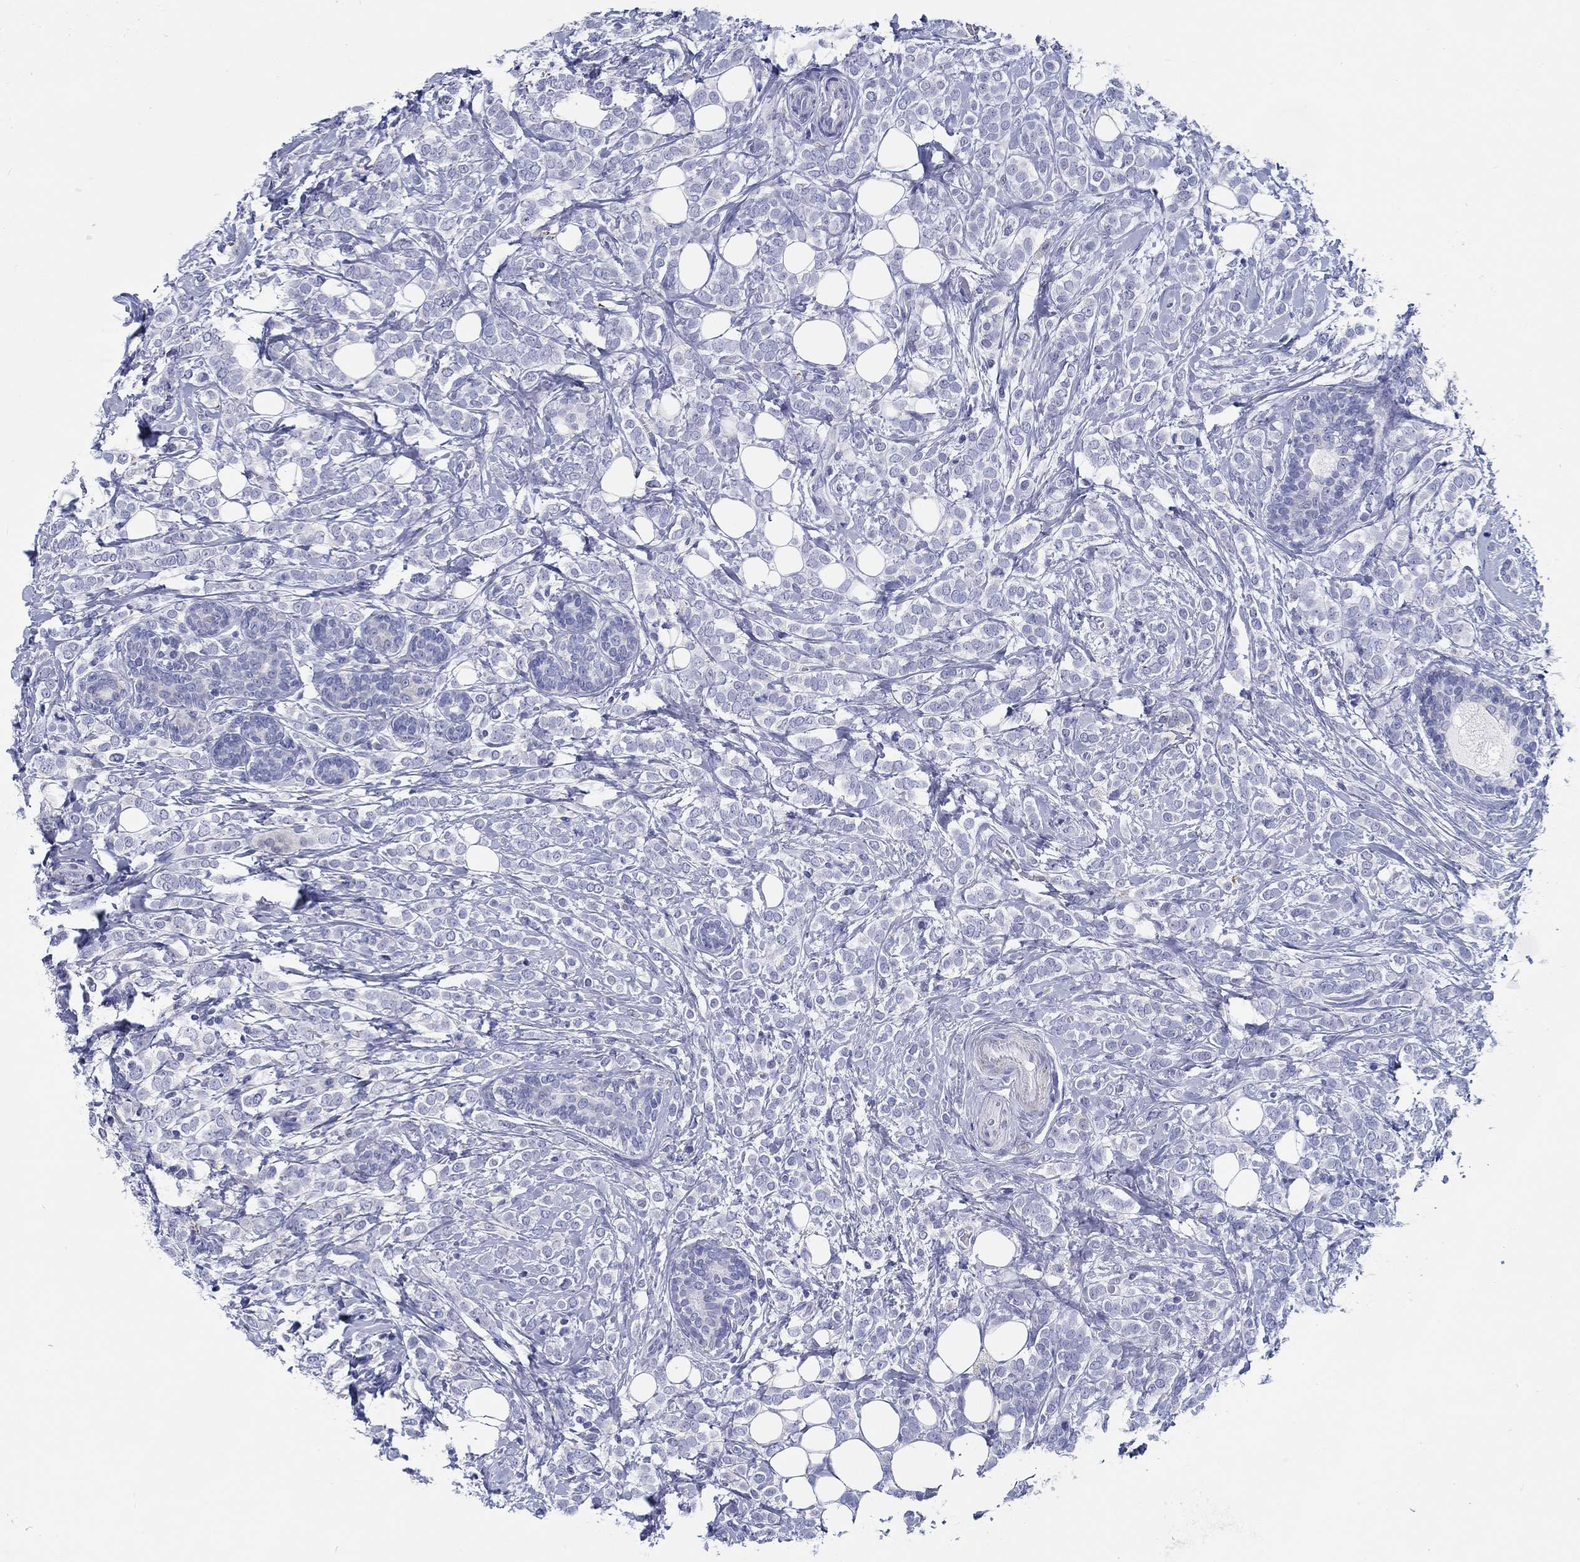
{"staining": {"intensity": "negative", "quantity": "none", "location": "none"}, "tissue": "breast cancer", "cell_type": "Tumor cells", "image_type": "cancer", "snomed": [{"axis": "morphology", "description": "Lobular carcinoma"}, {"axis": "topography", "description": "Breast"}], "caption": "A micrograph of human lobular carcinoma (breast) is negative for staining in tumor cells.", "gene": "H1-1", "patient": {"sex": "female", "age": 49}}